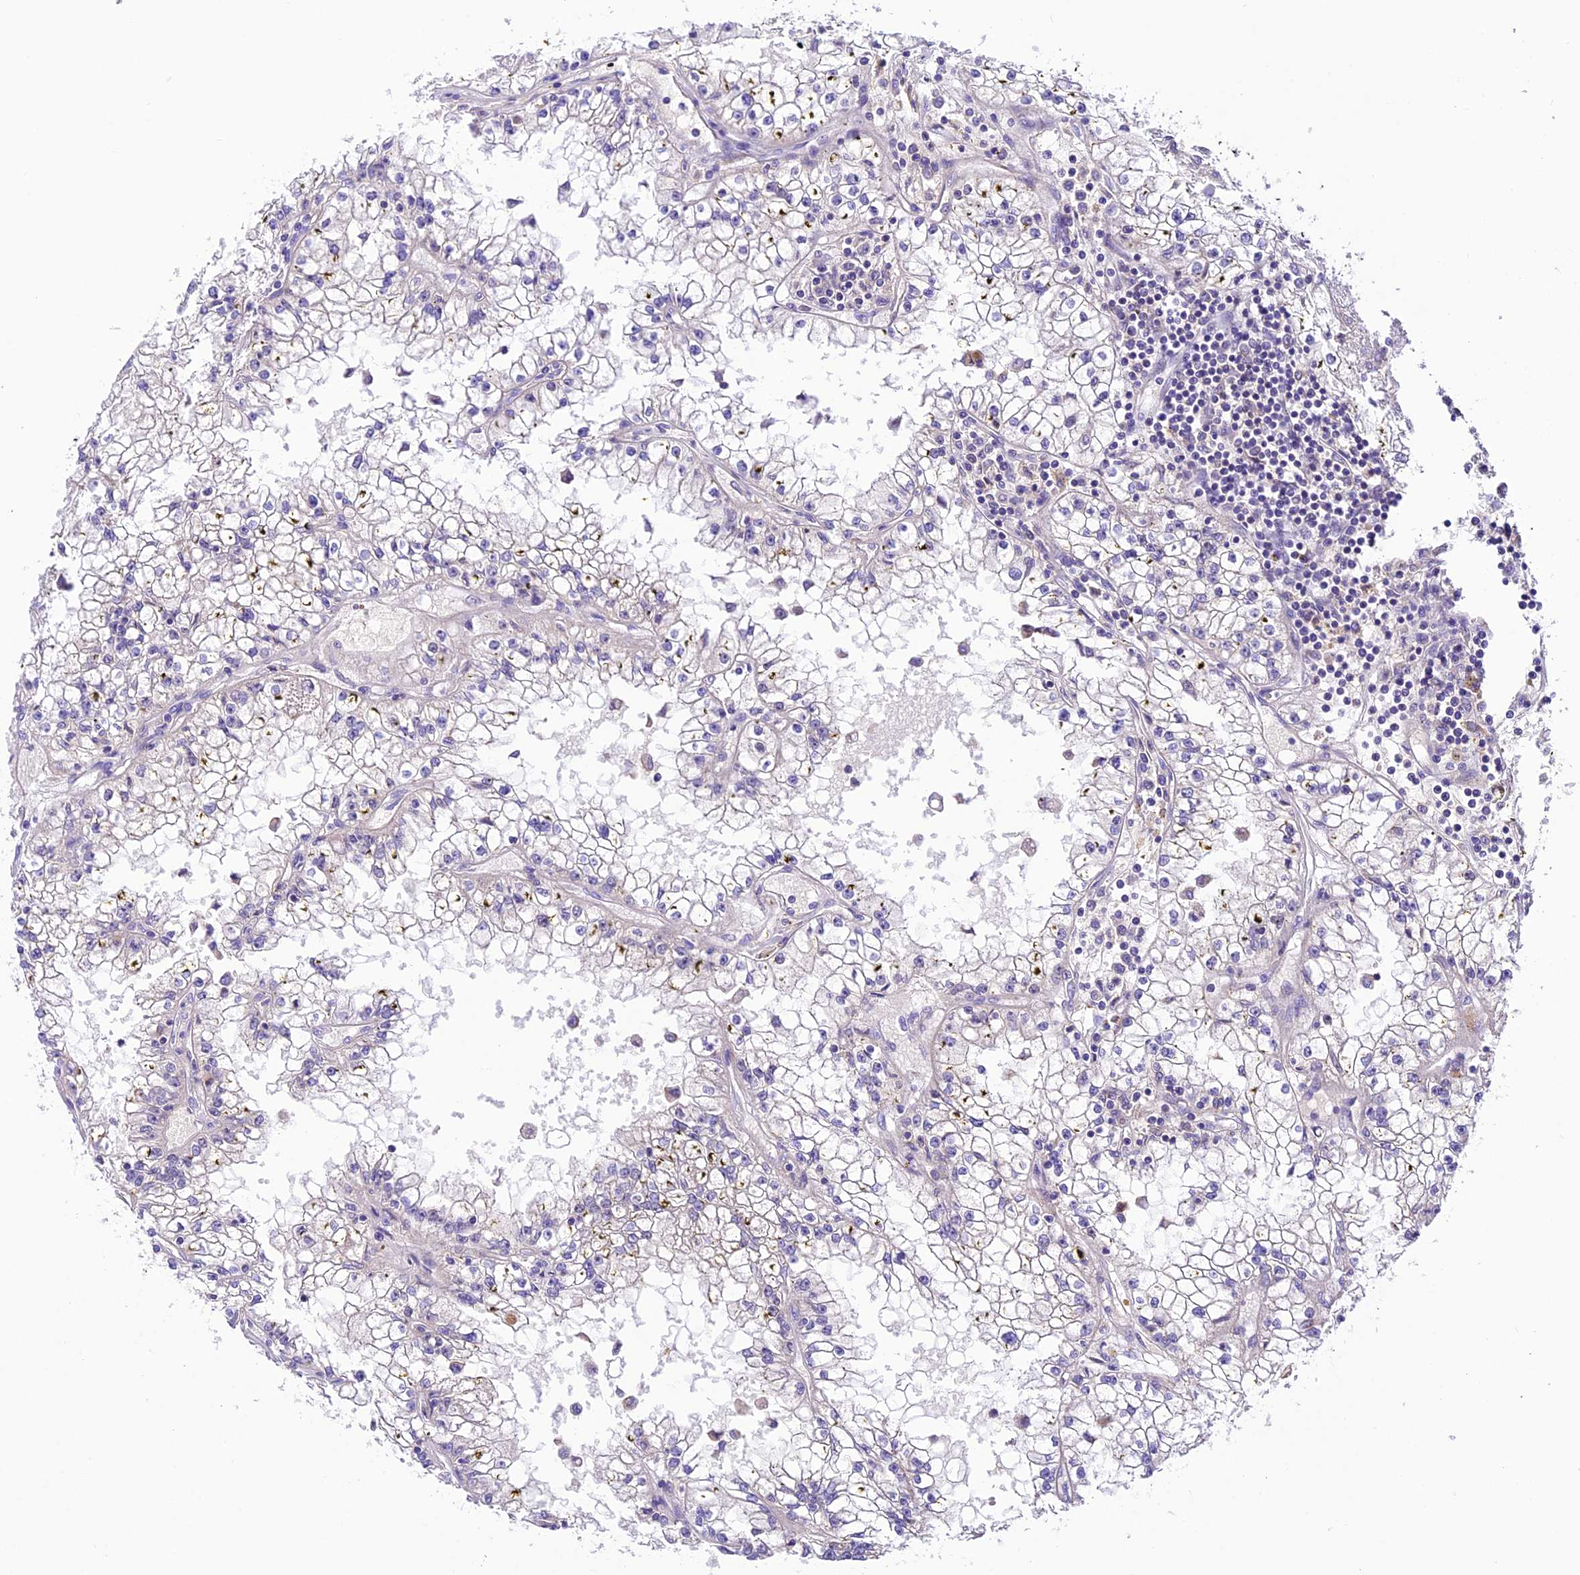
{"staining": {"intensity": "negative", "quantity": "none", "location": "none"}, "tissue": "renal cancer", "cell_type": "Tumor cells", "image_type": "cancer", "snomed": [{"axis": "morphology", "description": "Adenocarcinoma, NOS"}, {"axis": "topography", "description": "Kidney"}], "caption": "An image of renal cancer (adenocarcinoma) stained for a protein reveals no brown staining in tumor cells. Nuclei are stained in blue.", "gene": "SHKBP1", "patient": {"sex": "male", "age": 56}}